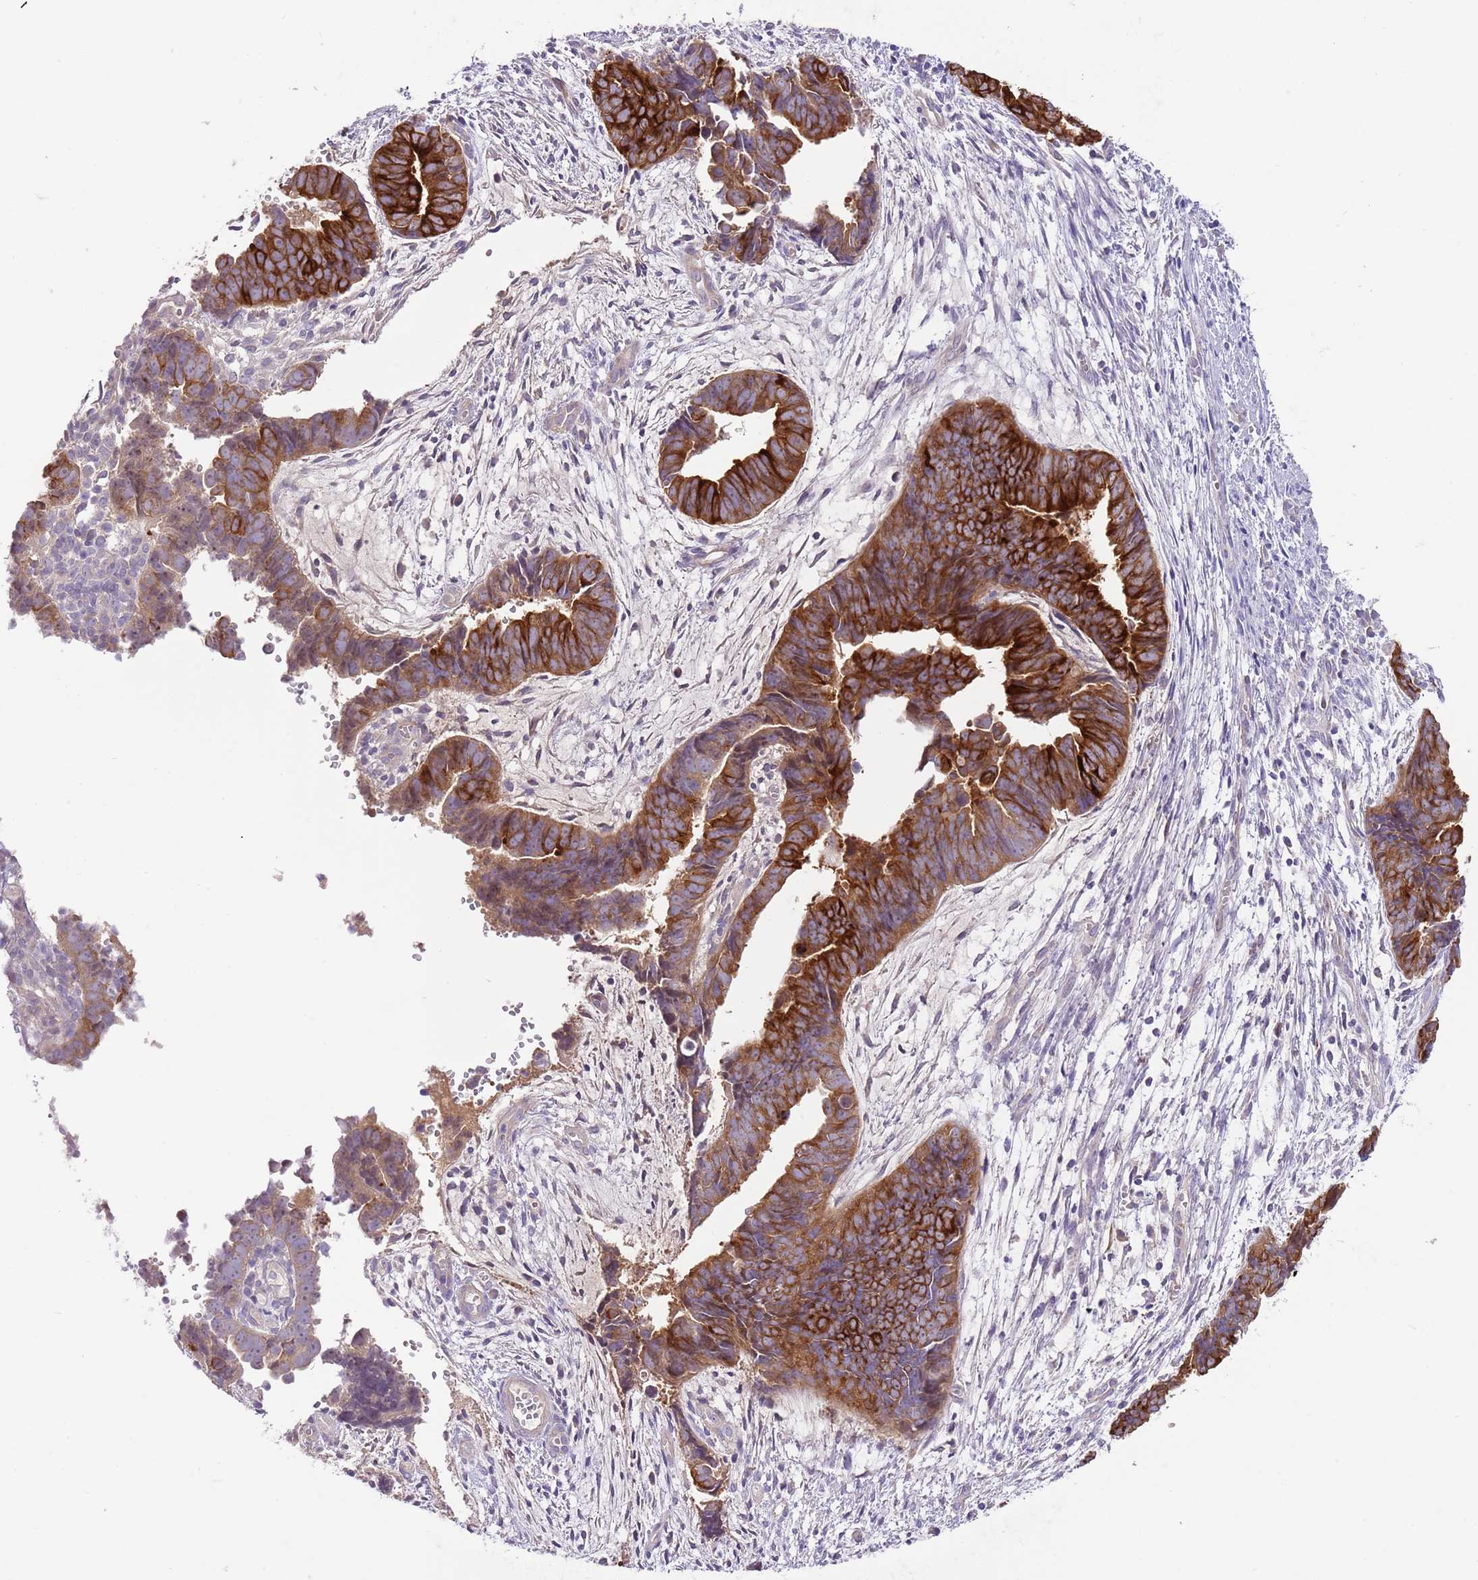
{"staining": {"intensity": "strong", "quantity": ">75%", "location": "cytoplasmic/membranous"}, "tissue": "endometrial cancer", "cell_type": "Tumor cells", "image_type": "cancer", "snomed": [{"axis": "morphology", "description": "Adenocarcinoma, NOS"}, {"axis": "topography", "description": "Endometrium"}], "caption": "Endometrial cancer (adenocarcinoma) tissue reveals strong cytoplasmic/membranous staining in about >75% of tumor cells, visualized by immunohistochemistry.", "gene": "RFK", "patient": {"sex": "female", "age": 75}}